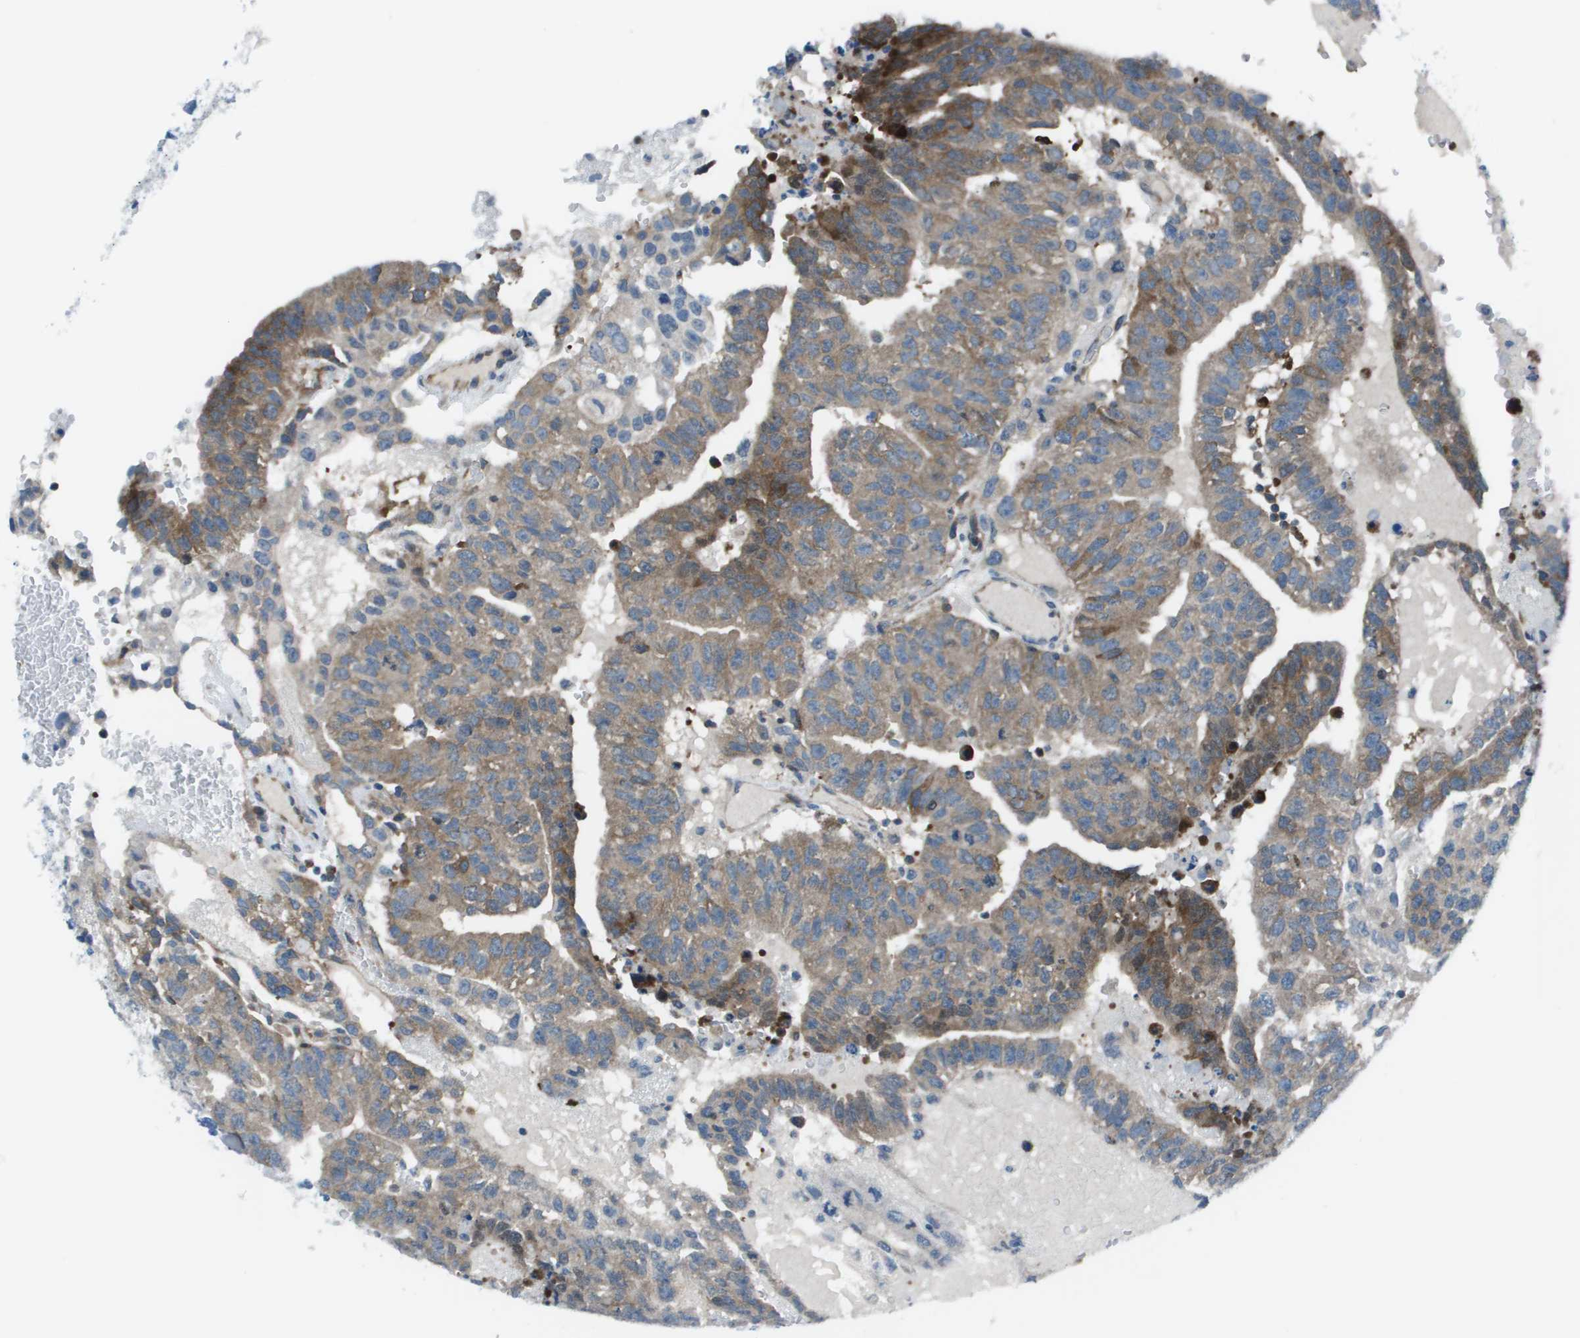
{"staining": {"intensity": "moderate", "quantity": "25%-75%", "location": "cytoplasmic/membranous"}, "tissue": "testis cancer", "cell_type": "Tumor cells", "image_type": "cancer", "snomed": [{"axis": "morphology", "description": "Seminoma, NOS"}, {"axis": "morphology", "description": "Carcinoma, Embryonal, NOS"}, {"axis": "topography", "description": "Testis"}], "caption": "Protein expression by immunohistochemistry (IHC) shows moderate cytoplasmic/membranous expression in approximately 25%-75% of tumor cells in seminoma (testis). (DAB IHC with brightfield microscopy, high magnification).", "gene": "STIP1", "patient": {"sex": "male", "age": 52}}